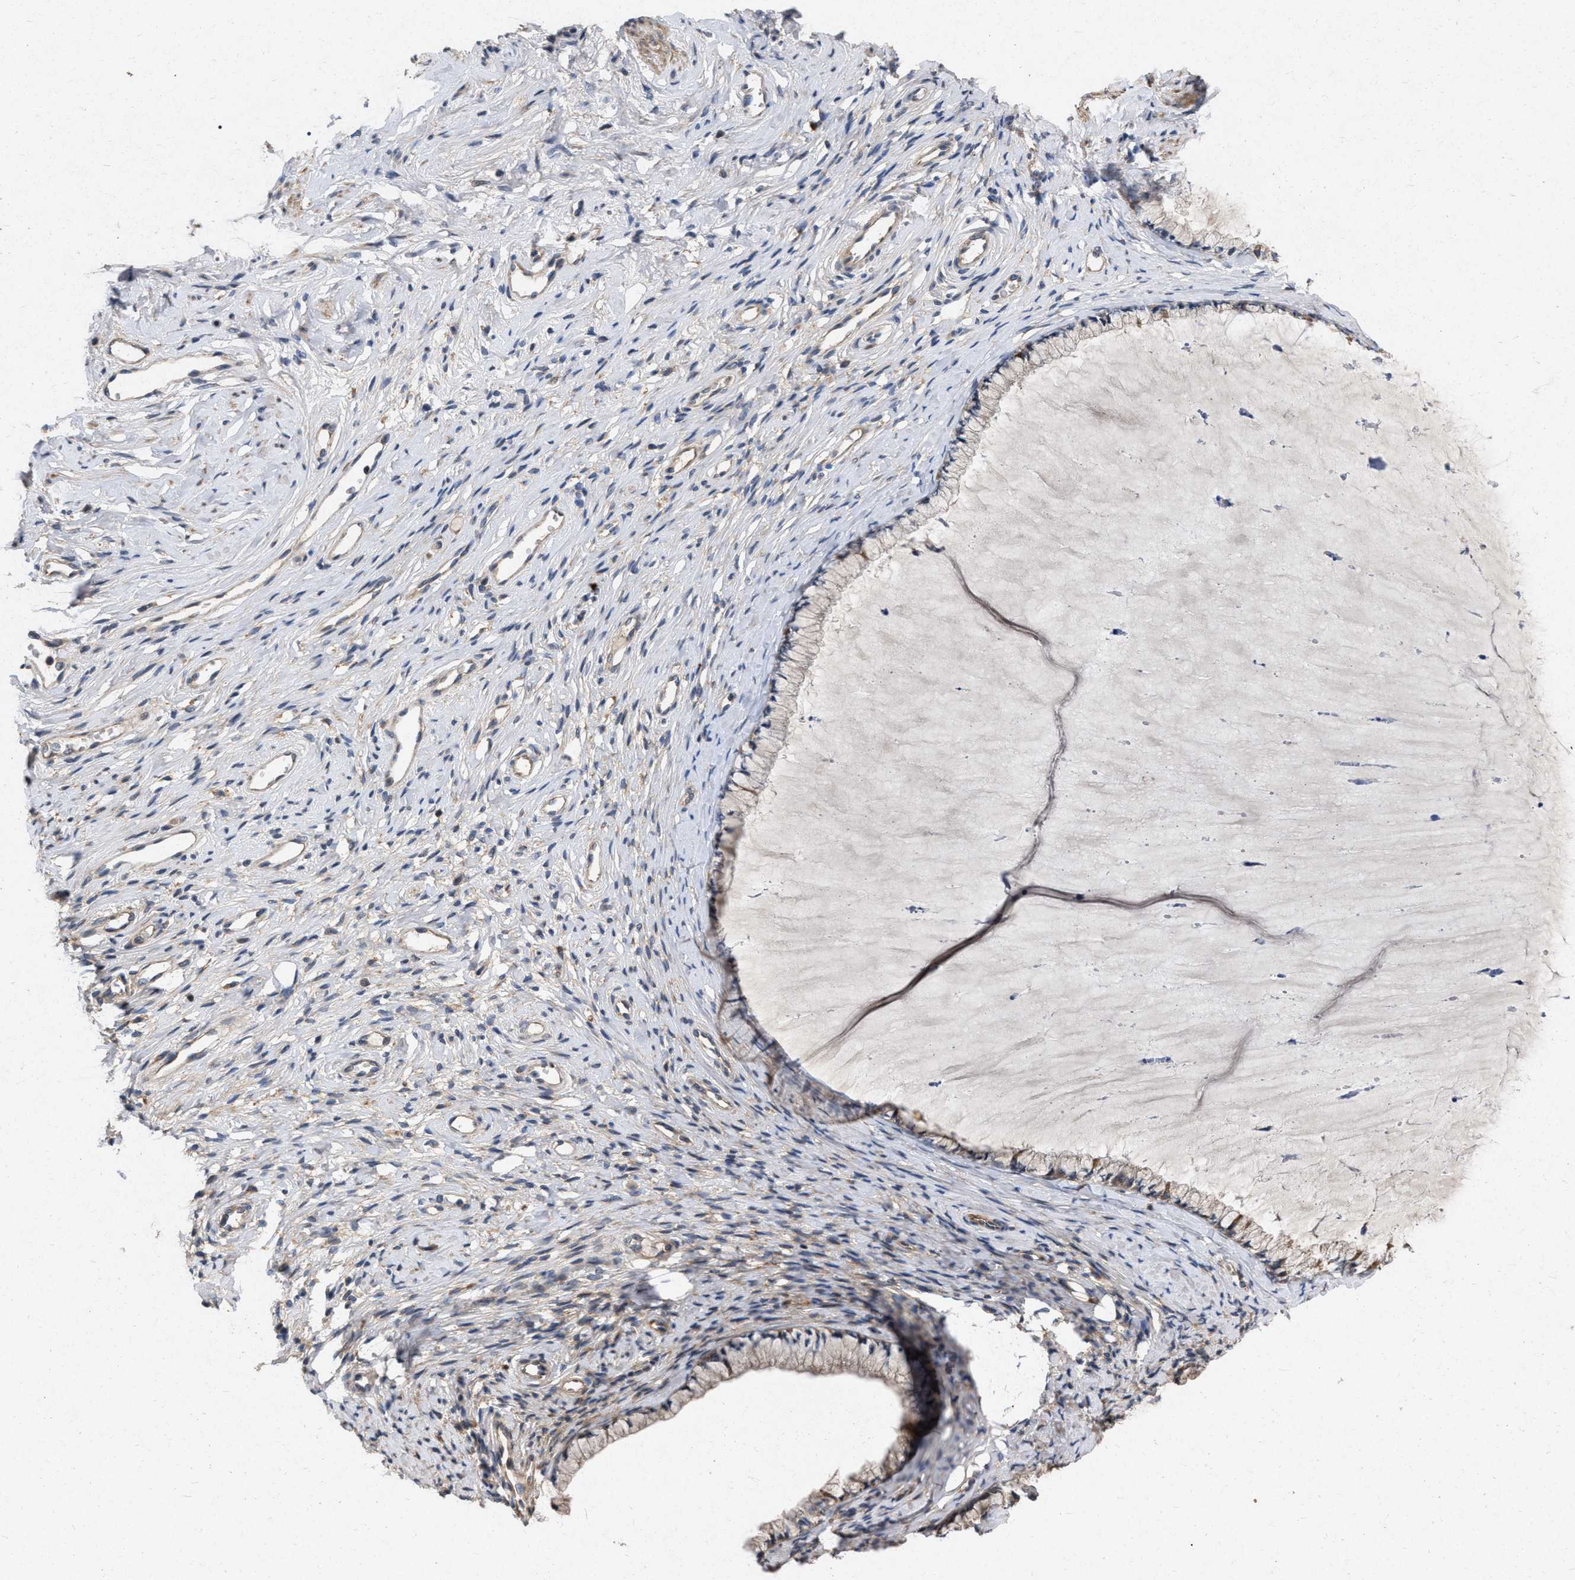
{"staining": {"intensity": "moderate", "quantity": "25%-75%", "location": "cytoplasmic/membranous"}, "tissue": "cervix", "cell_type": "Glandular cells", "image_type": "normal", "snomed": [{"axis": "morphology", "description": "Normal tissue, NOS"}, {"axis": "topography", "description": "Cervix"}], "caption": "A brown stain labels moderate cytoplasmic/membranous expression of a protein in glandular cells of unremarkable cervix.", "gene": "CDKN2C", "patient": {"sex": "female", "age": 77}}